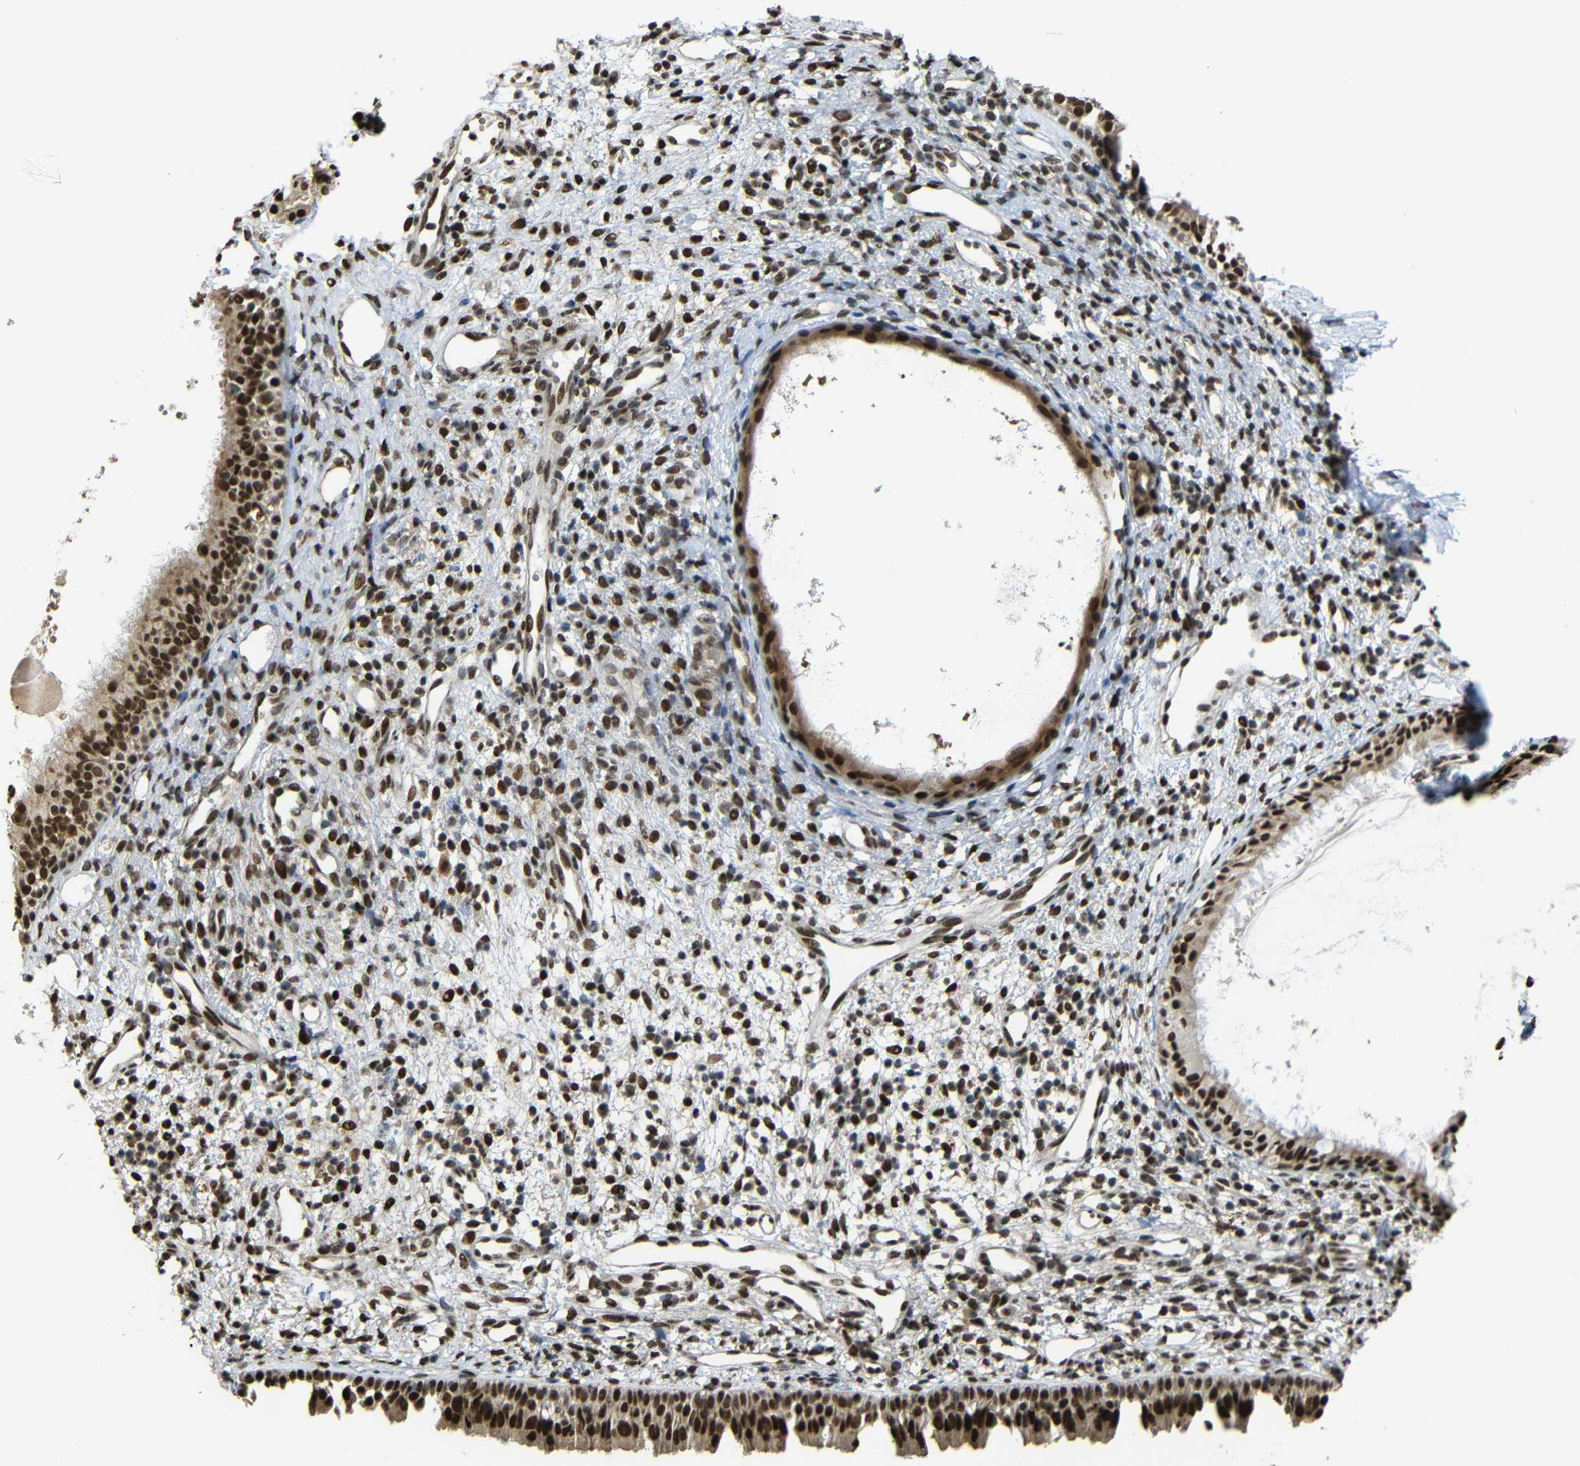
{"staining": {"intensity": "strong", "quantity": ">75%", "location": "cytoplasmic/membranous,nuclear"}, "tissue": "nasopharynx", "cell_type": "Respiratory epithelial cells", "image_type": "normal", "snomed": [{"axis": "morphology", "description": "Normal tissue, NOS"}, {"axis": "topography", "description": "Nasopharynx"}], "caption": "The image reveals staining of unremarkable nasopharynx, revealing strong cytoplasmic/membranous,nuclear protein positivity (brown color) within respiratory epithelial cells.", "gene": "TCF7L2", "patient": {"sex": "male", "age": 22}}